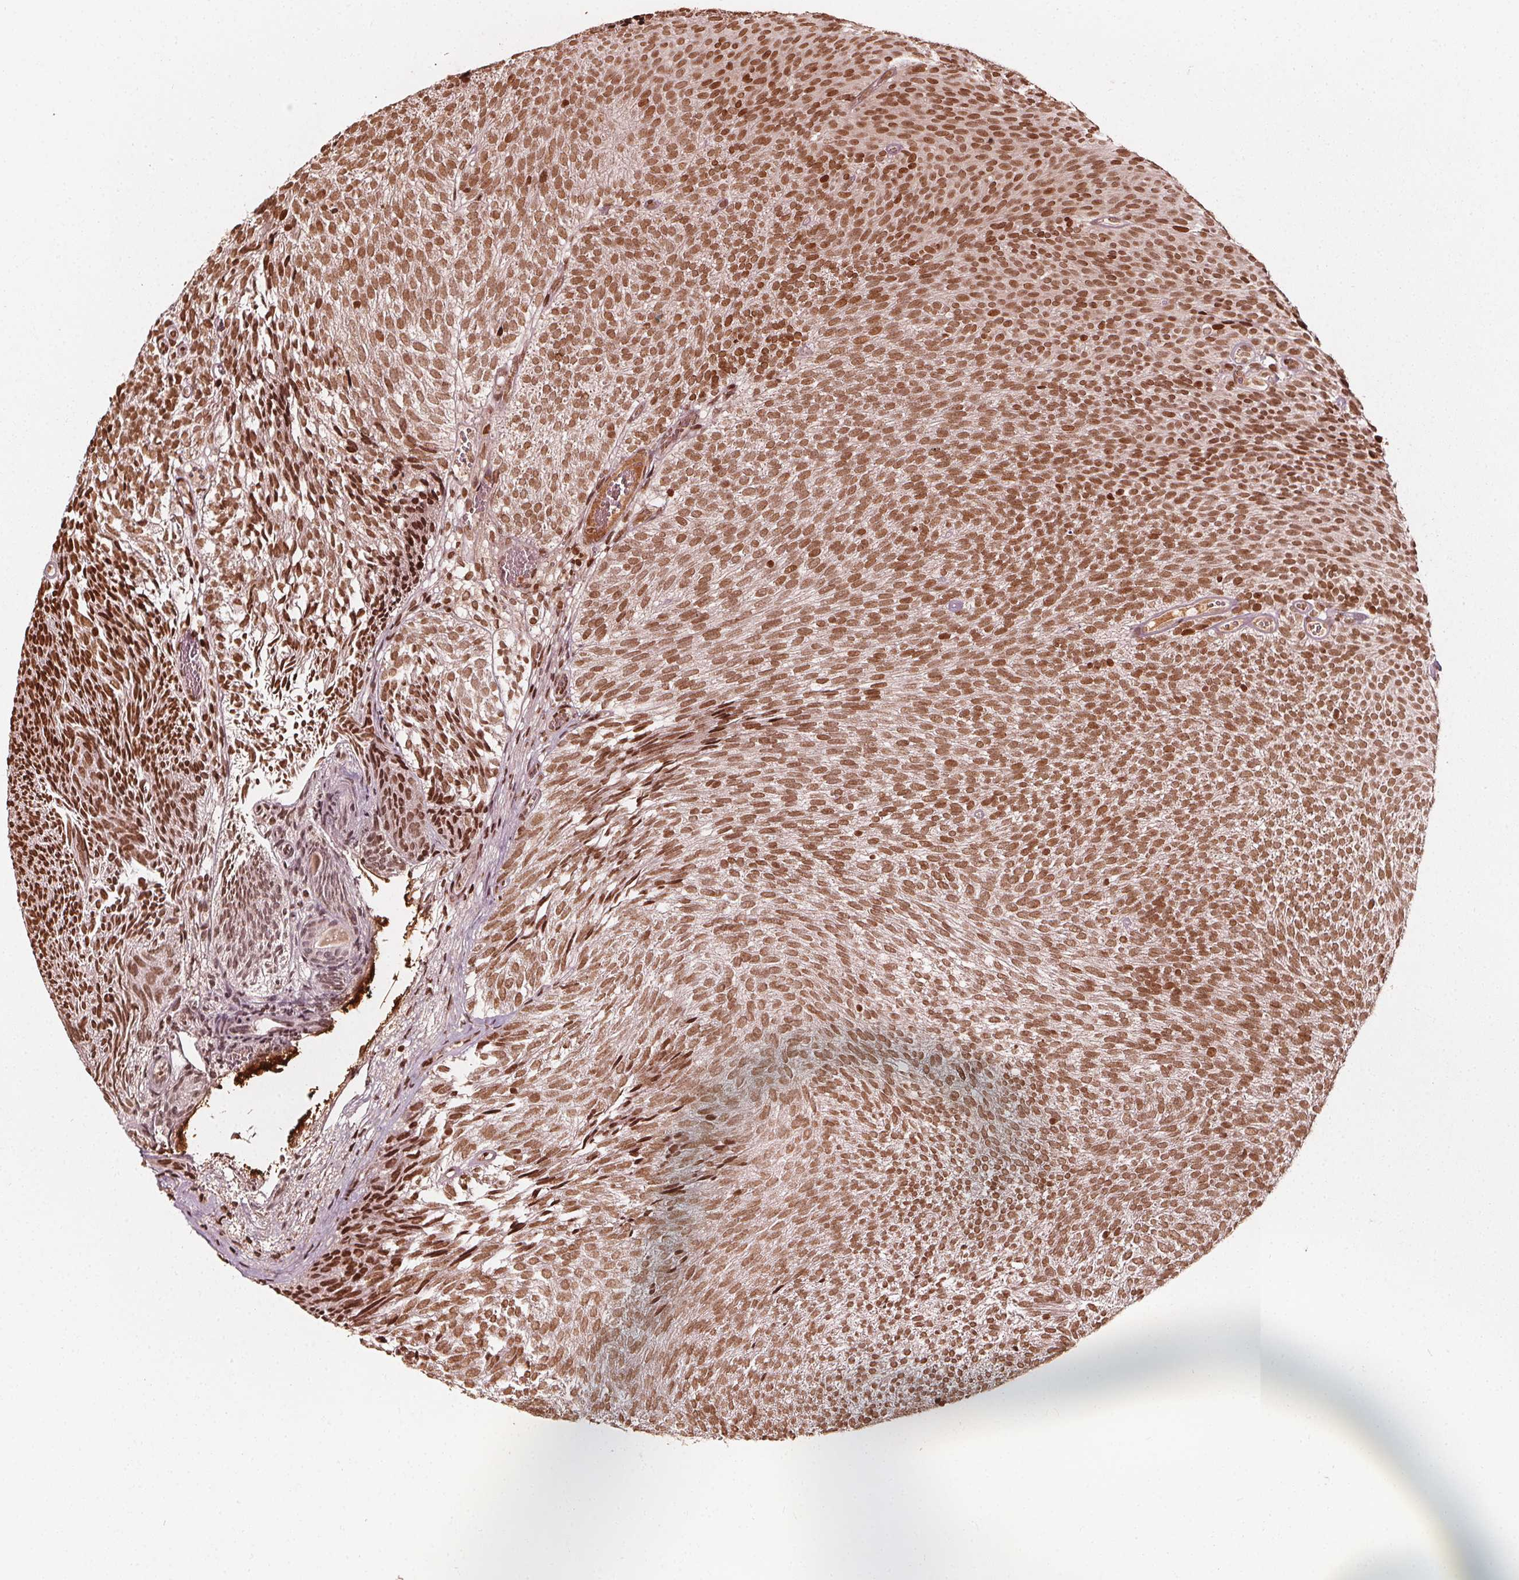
{"staining": {"intensity": "moderate", "quantity": ">75%", "location": "nuclear"}, "tissue": "urothelial cancer", "cell_type": "Tumor cells", "image_type": "cancer", "snomed": [{"axis": "morphology", "description": "Urothelial carcinoma, Low grade"}, {"axis": "topography", "description": "Urinary bladder"}], "caption": "Urothelial cancer tissue shows moderate nuclear expression in approximately >75% of tumor cells, visualized by immunohistochemistry.", "gene": "H3C14", "patient": {"sex": "male", "age": 77}}